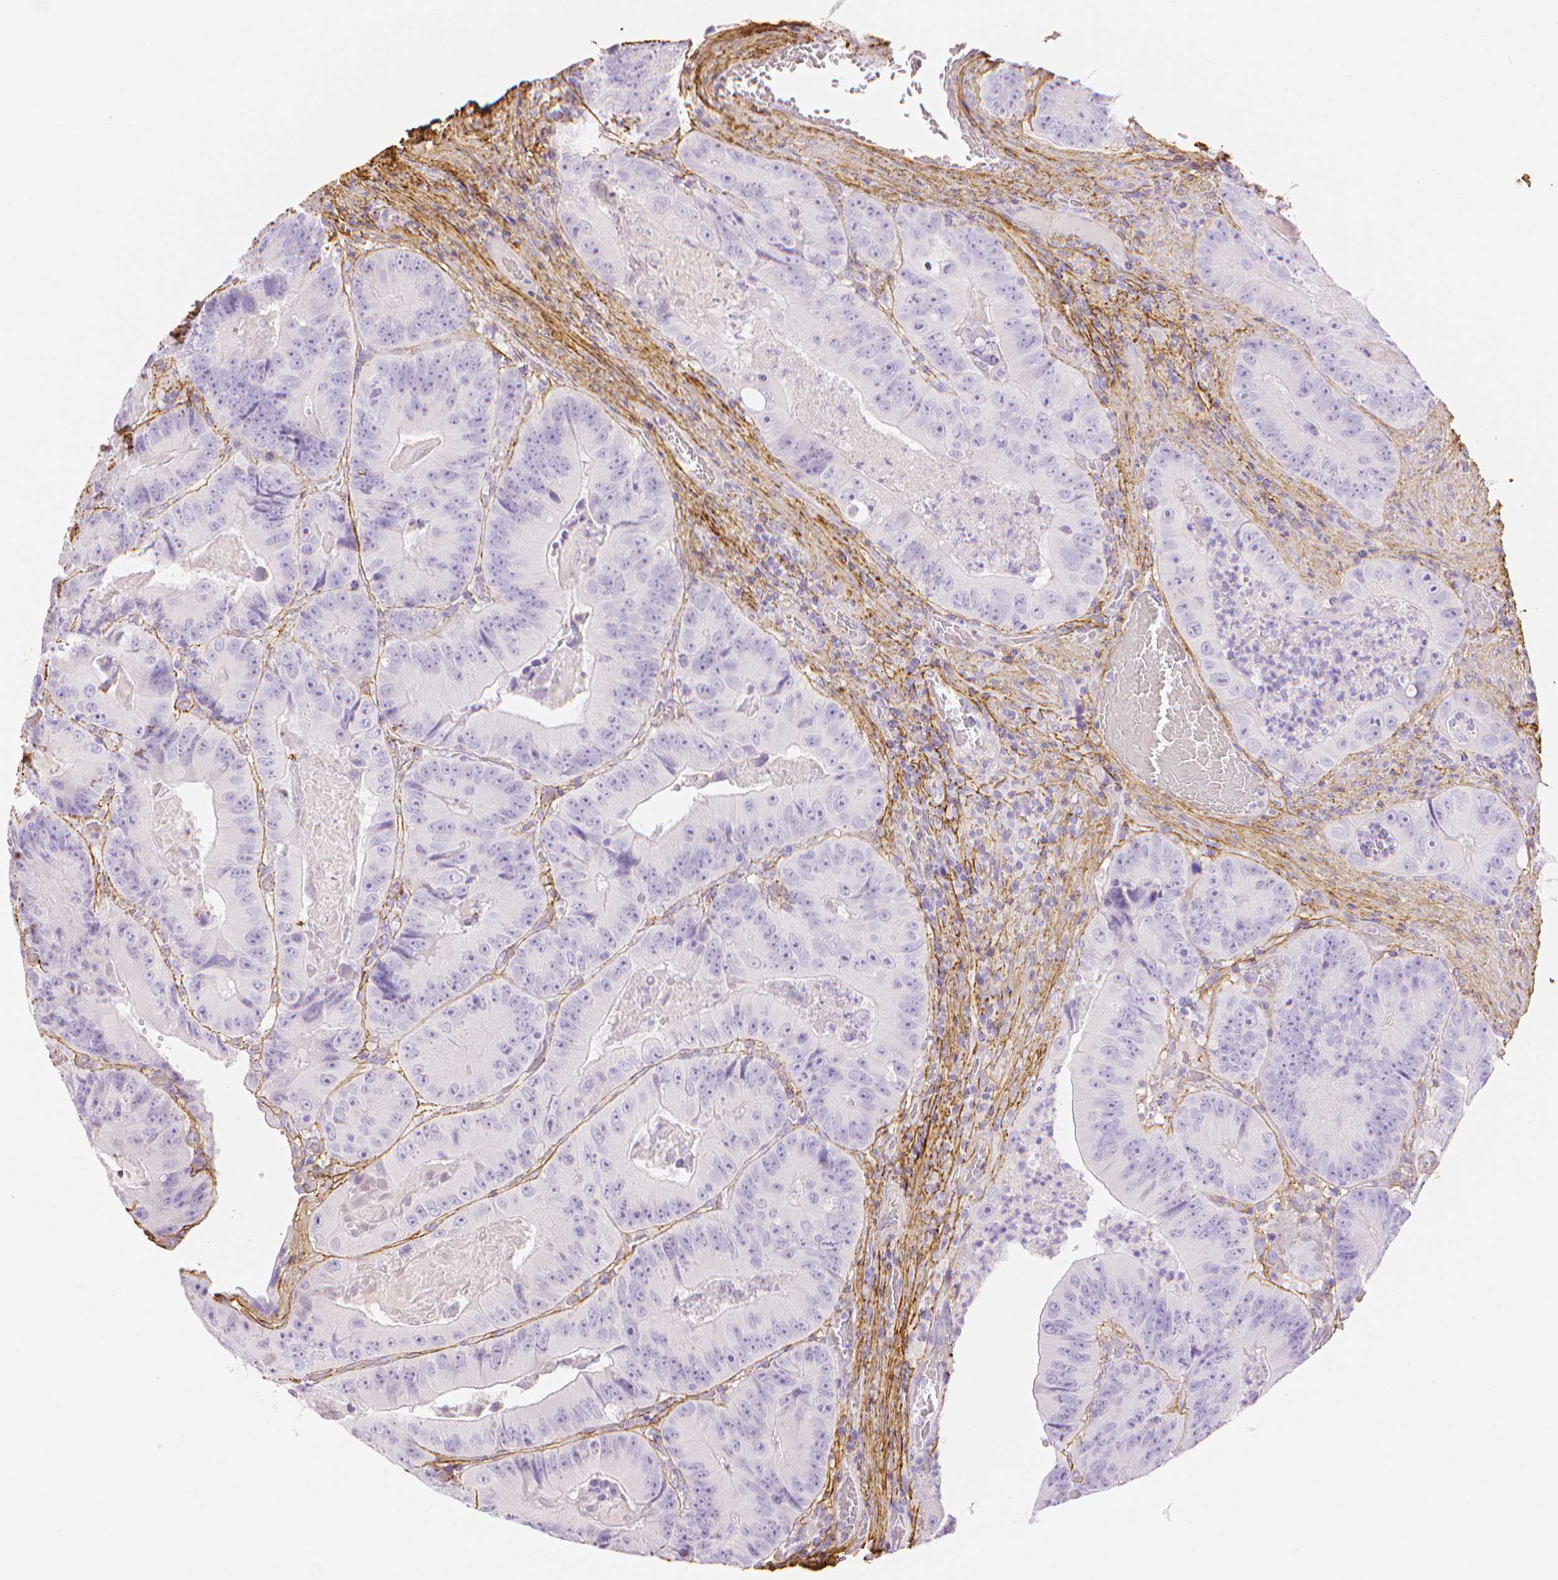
{"staining": {"intensity": "negative", "quantity": "none", "location": "none"}, "tissue": "colorectal cancer", "cell_type": "Tumor cells", "image_type": "cancer", "snomed": [{"axis": "morphology", "description": "Adenocarcinoma, NOS"}, {"axis": "topography", "description": "Colon"}], "caption": "Human colorectal adenocarcinoma stained for a protein using IHC exhibits no expression in tumor cells.", "gene": "FBN1", "patient": {"sex": "female", "age": 86}}